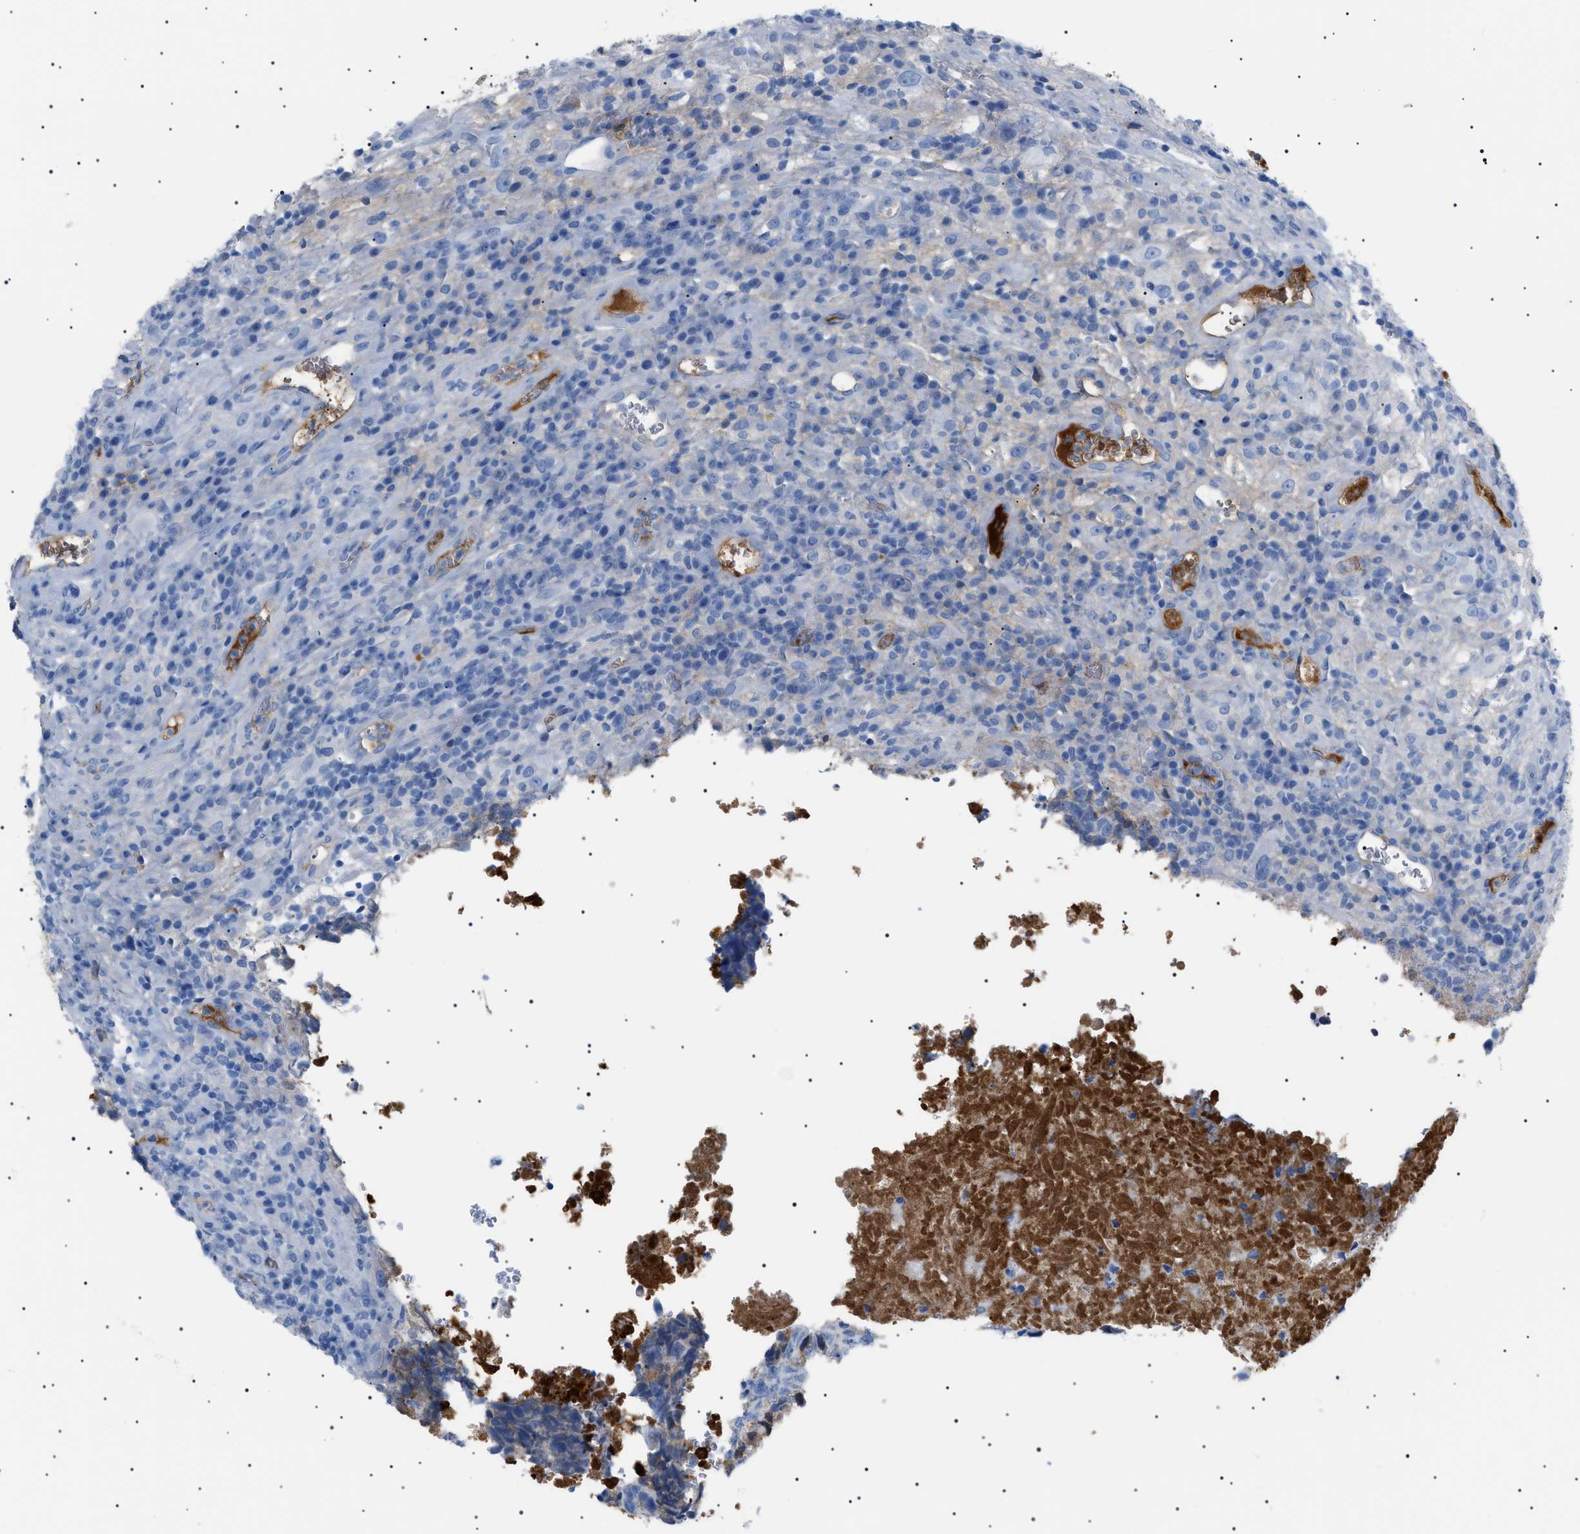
{"staining": {"intensity": "negative", "quantity": "none", "location": "none"}, "tissue": "testis cancer", "cell_type": "Tumor cells", "image_type": "cancer", "snomed": [{"axis": "morphology", "description": "Necrosis, NOS"}, {"axis": "morphology", "description": "Carcinoma, Embryonal, NOS"}, {"axis": "topography", "description": "Testis"}], "caption": "Tumor cells are negative for brown protein staining in testis embryonal carcinoma.", "gene": "LPA", "patient": {"sex": "male", "age": 19}}